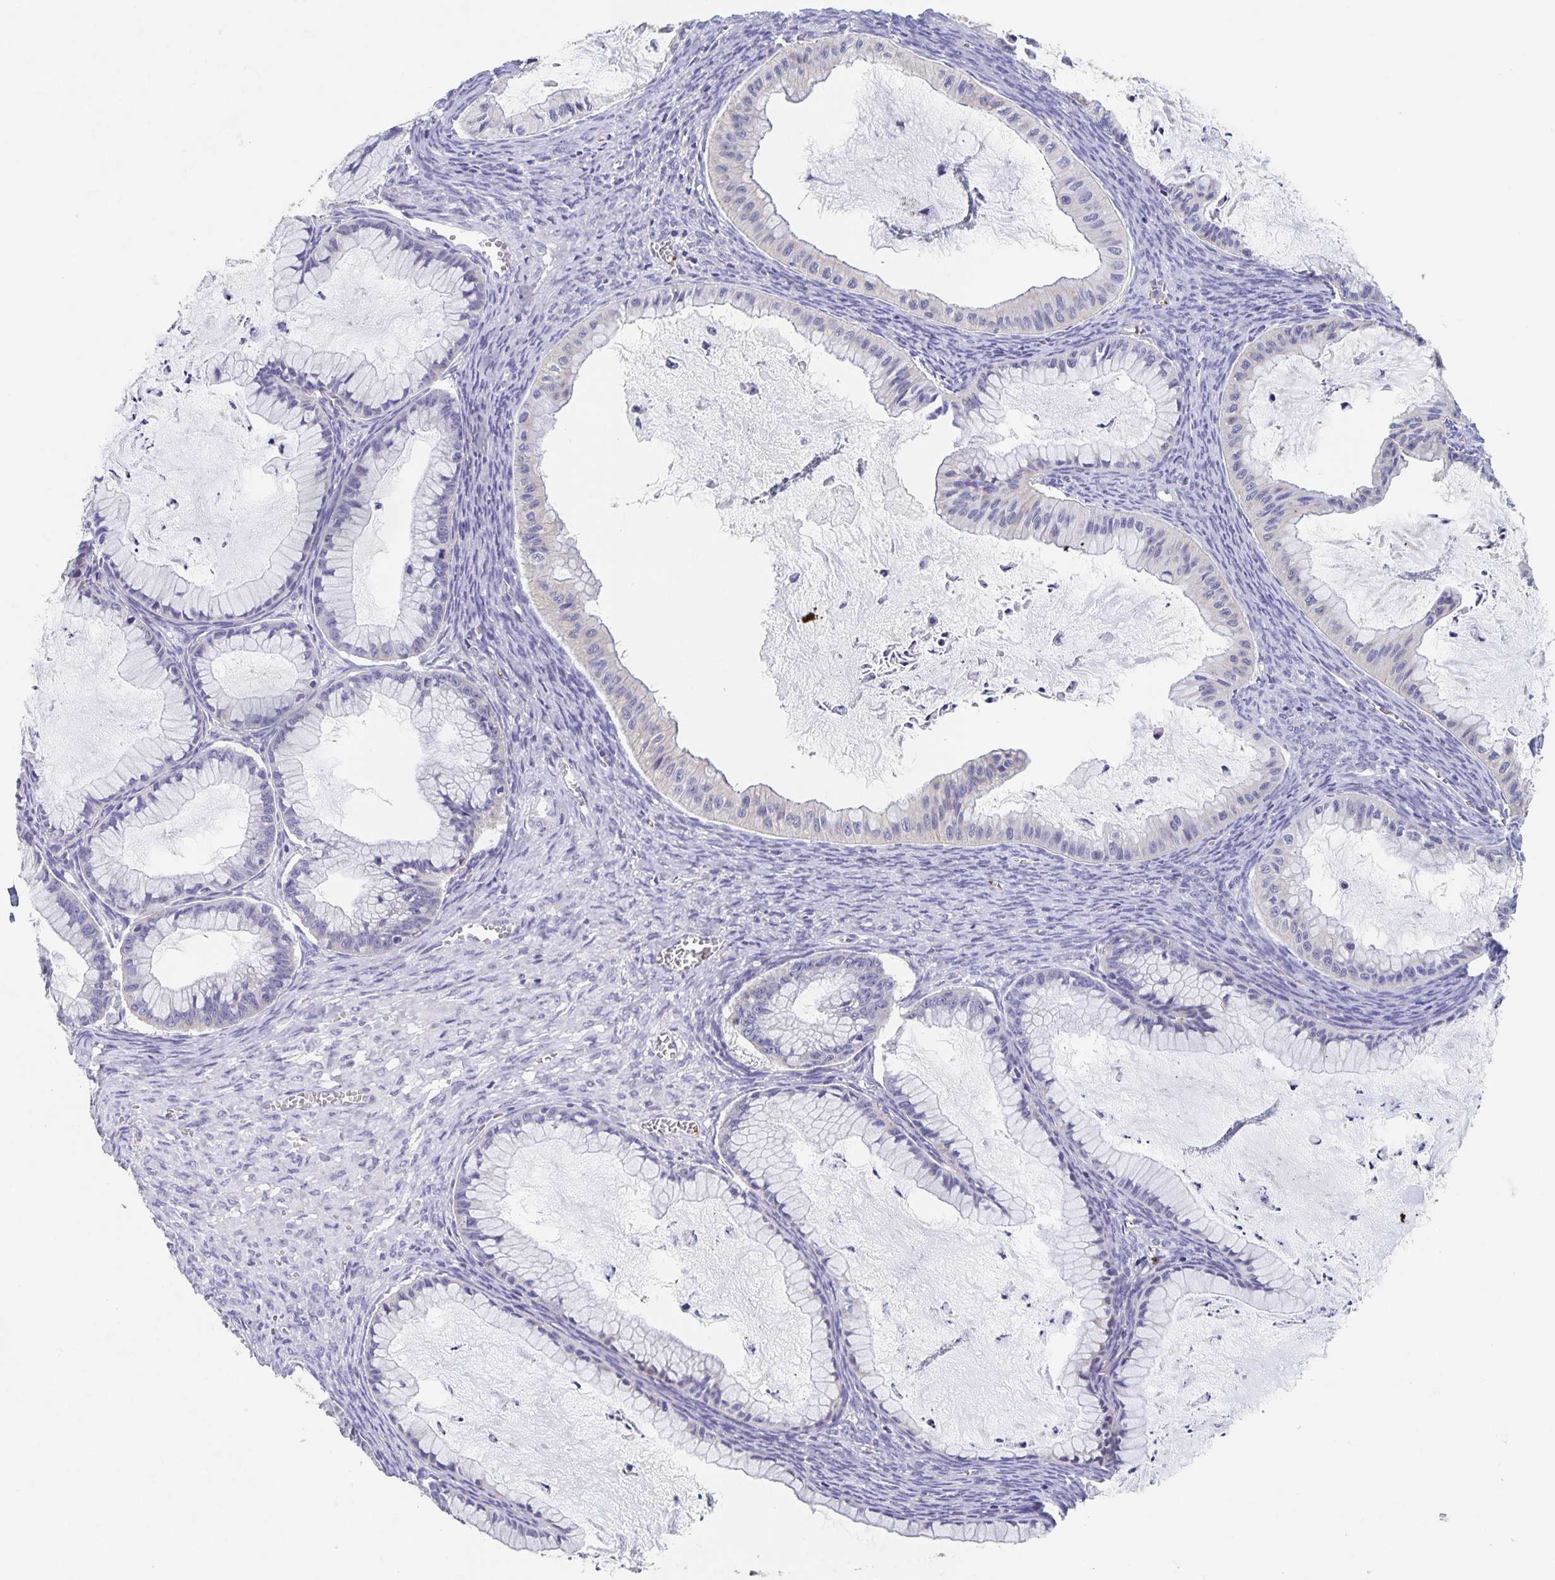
{"staining": {"intensity": "negative", "quantity": "none", "location": "none"}, "tissue": "ovarian cancer", "cell_type": "Tumor cells", "image_type": "cancer", "snomed": [{"axis": "morphology", "description": "Cystadenocarcinoma, mucinous, NOS"}, {"axis": "topography", "description": "Ovary"}], "caption": "Protein analysis of ovarian mucinous cystadenocarcinoma shows no significant expression in tumor cells.", "gene": "CDC42BPG", "patient": {"sex": "female", "age": 72}}